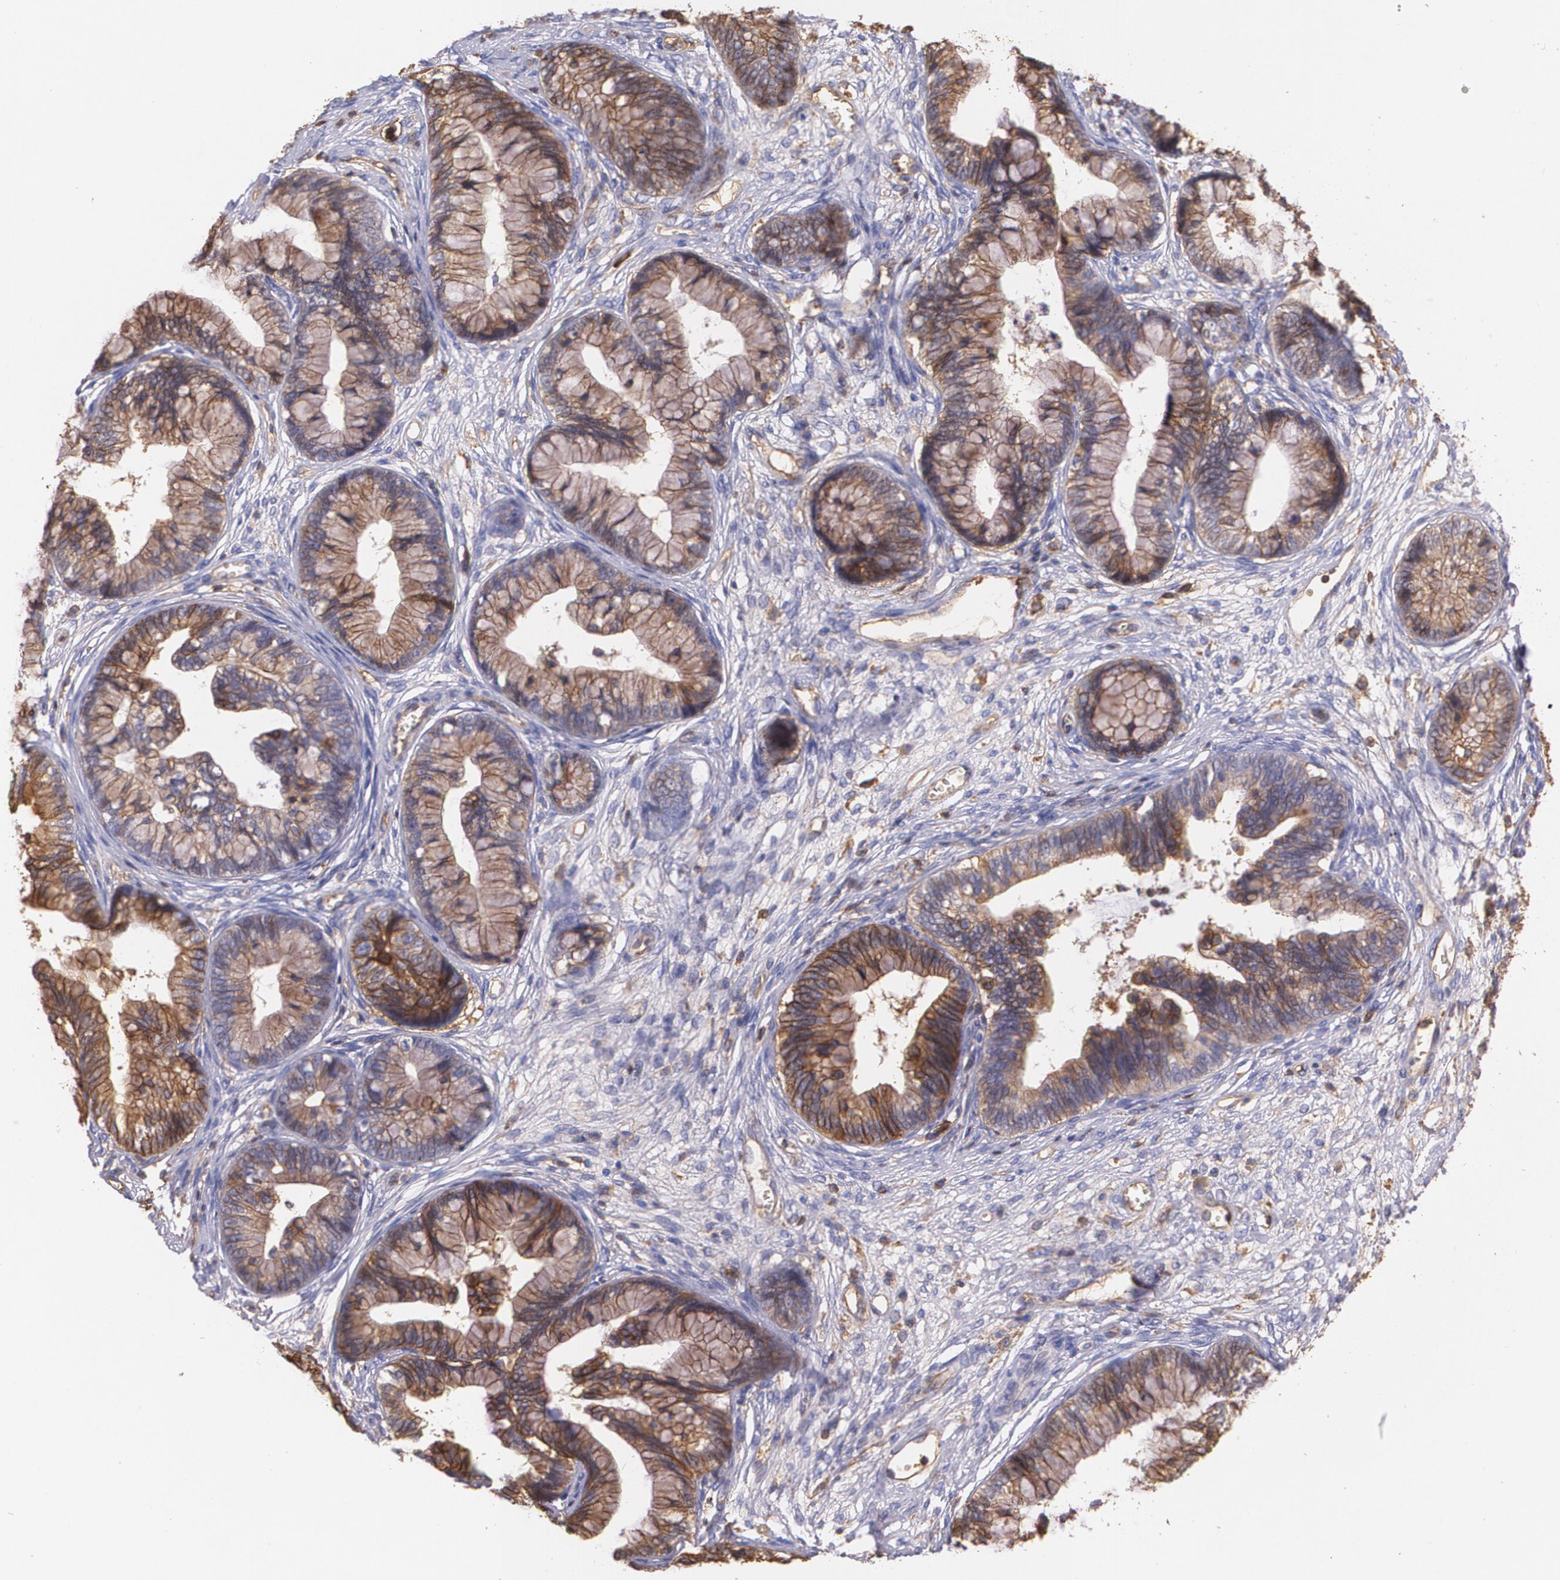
{"staining": {"intensity": "weak", "quantity": ">75%", "location": "cytoplasmic/membranous"}, "tissue": "cervical cancer", "cell_type": "Tumor cells", "image_type": "cancer", "snomed": [{"axis": "morphology", "description": "Adenocarcinoma, NOS"}, {"axis": "topography", "description": "Cervix"}], "caption": "Cervical cancer tissue displays weak cytoplasmic/membranous staining in approximately >75% of tumor cells", "gene": "B2M", "patient": {"sex": "female", "age": 44}}